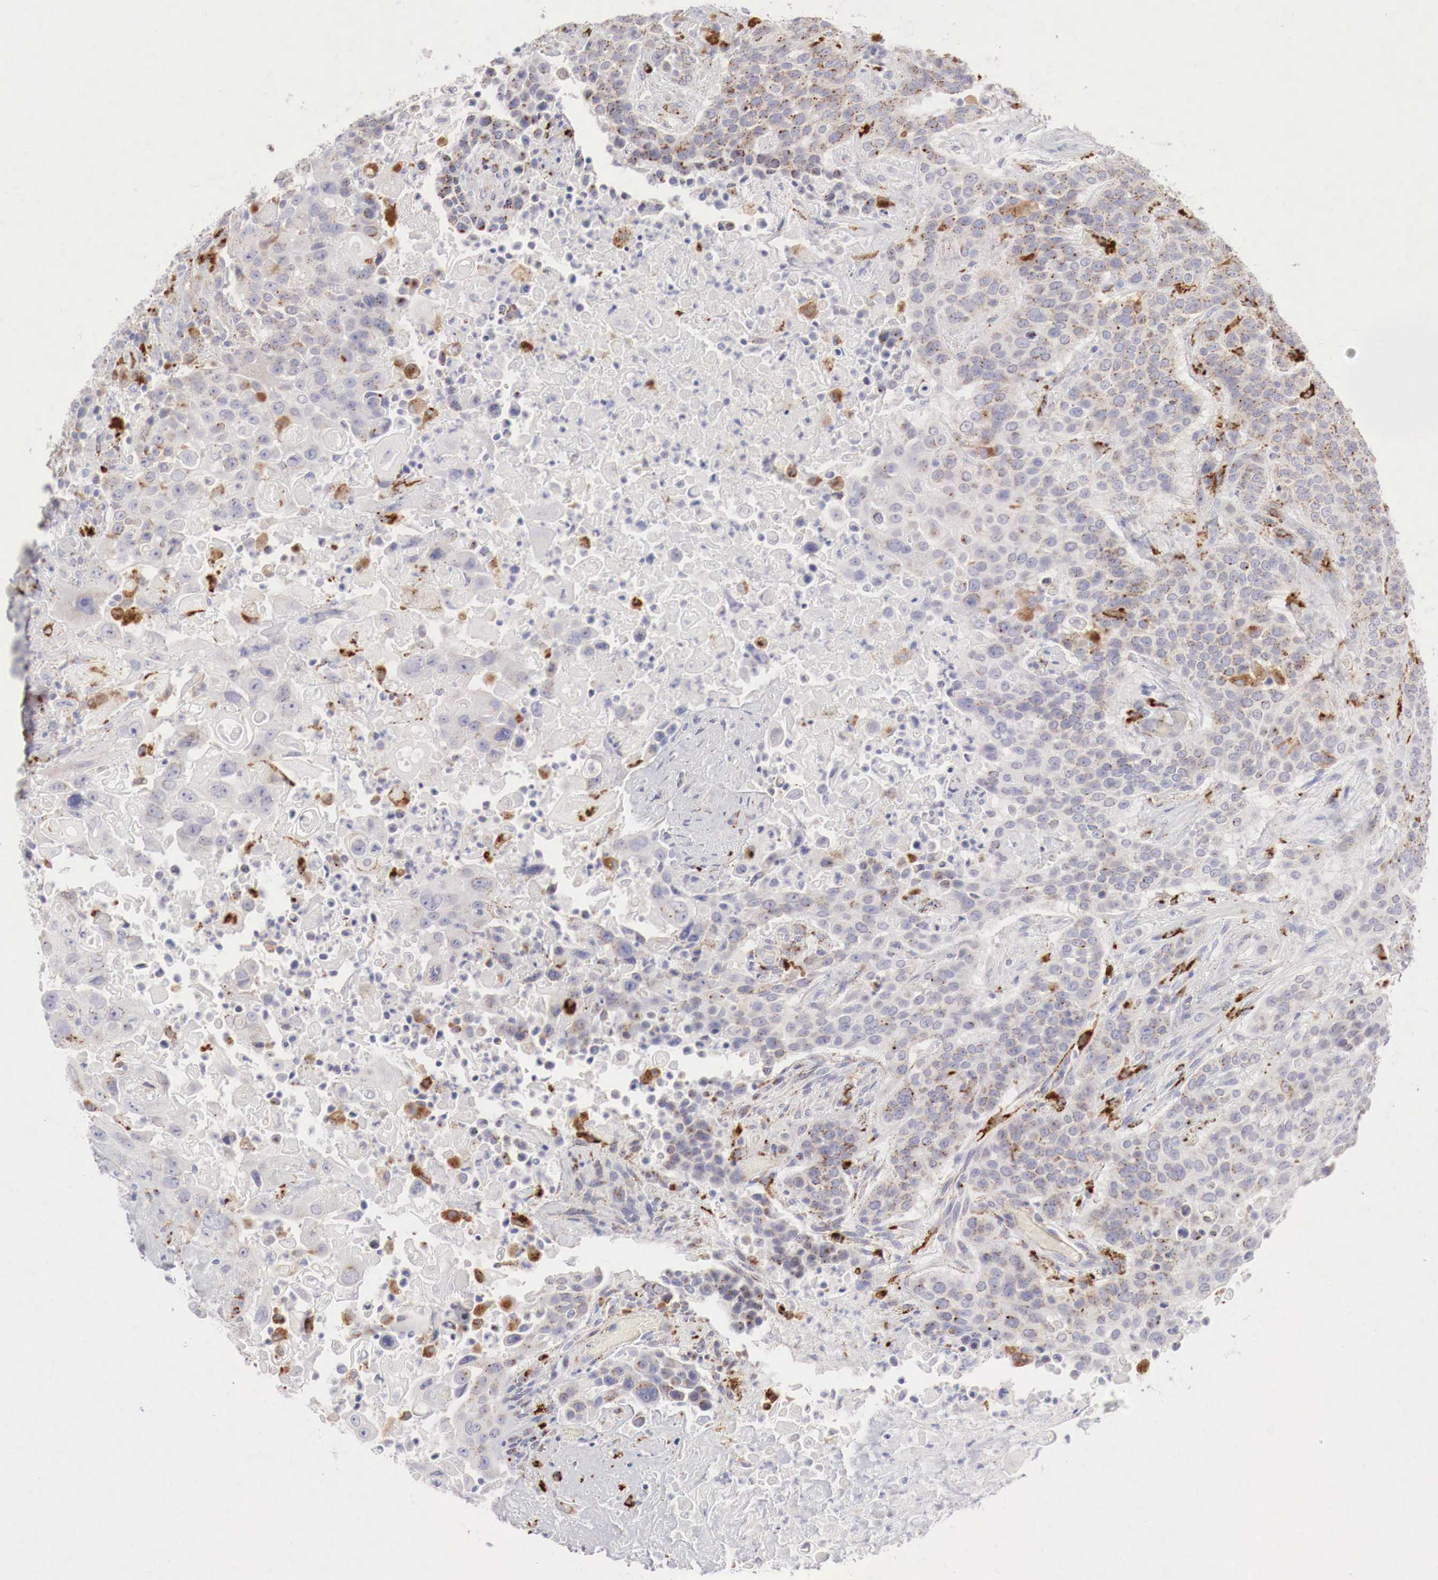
{"staining": {"intensity": "moderate", "quantity": "25%-75%", "location": "cytoplasmic/membranous"}, "tissue": "urothelial cancer", "cell_type": "Tumor cells", "image_type": "cancer", "snomed": [{"axis": "morphology", "description": "Urothelial carcinoma, High grade"}, {"axis": "topography", "description": "Urinary bladder"}], "caption": "A brown stain highlights moderate cytoplasmic/membranous positivity of a protein in urothelial cancer tumor cells. Ihc stains the protein in brown and the nuclei are stained blue.", "gene": "GLA", "patient": {"sex": "male", "age": 74}}